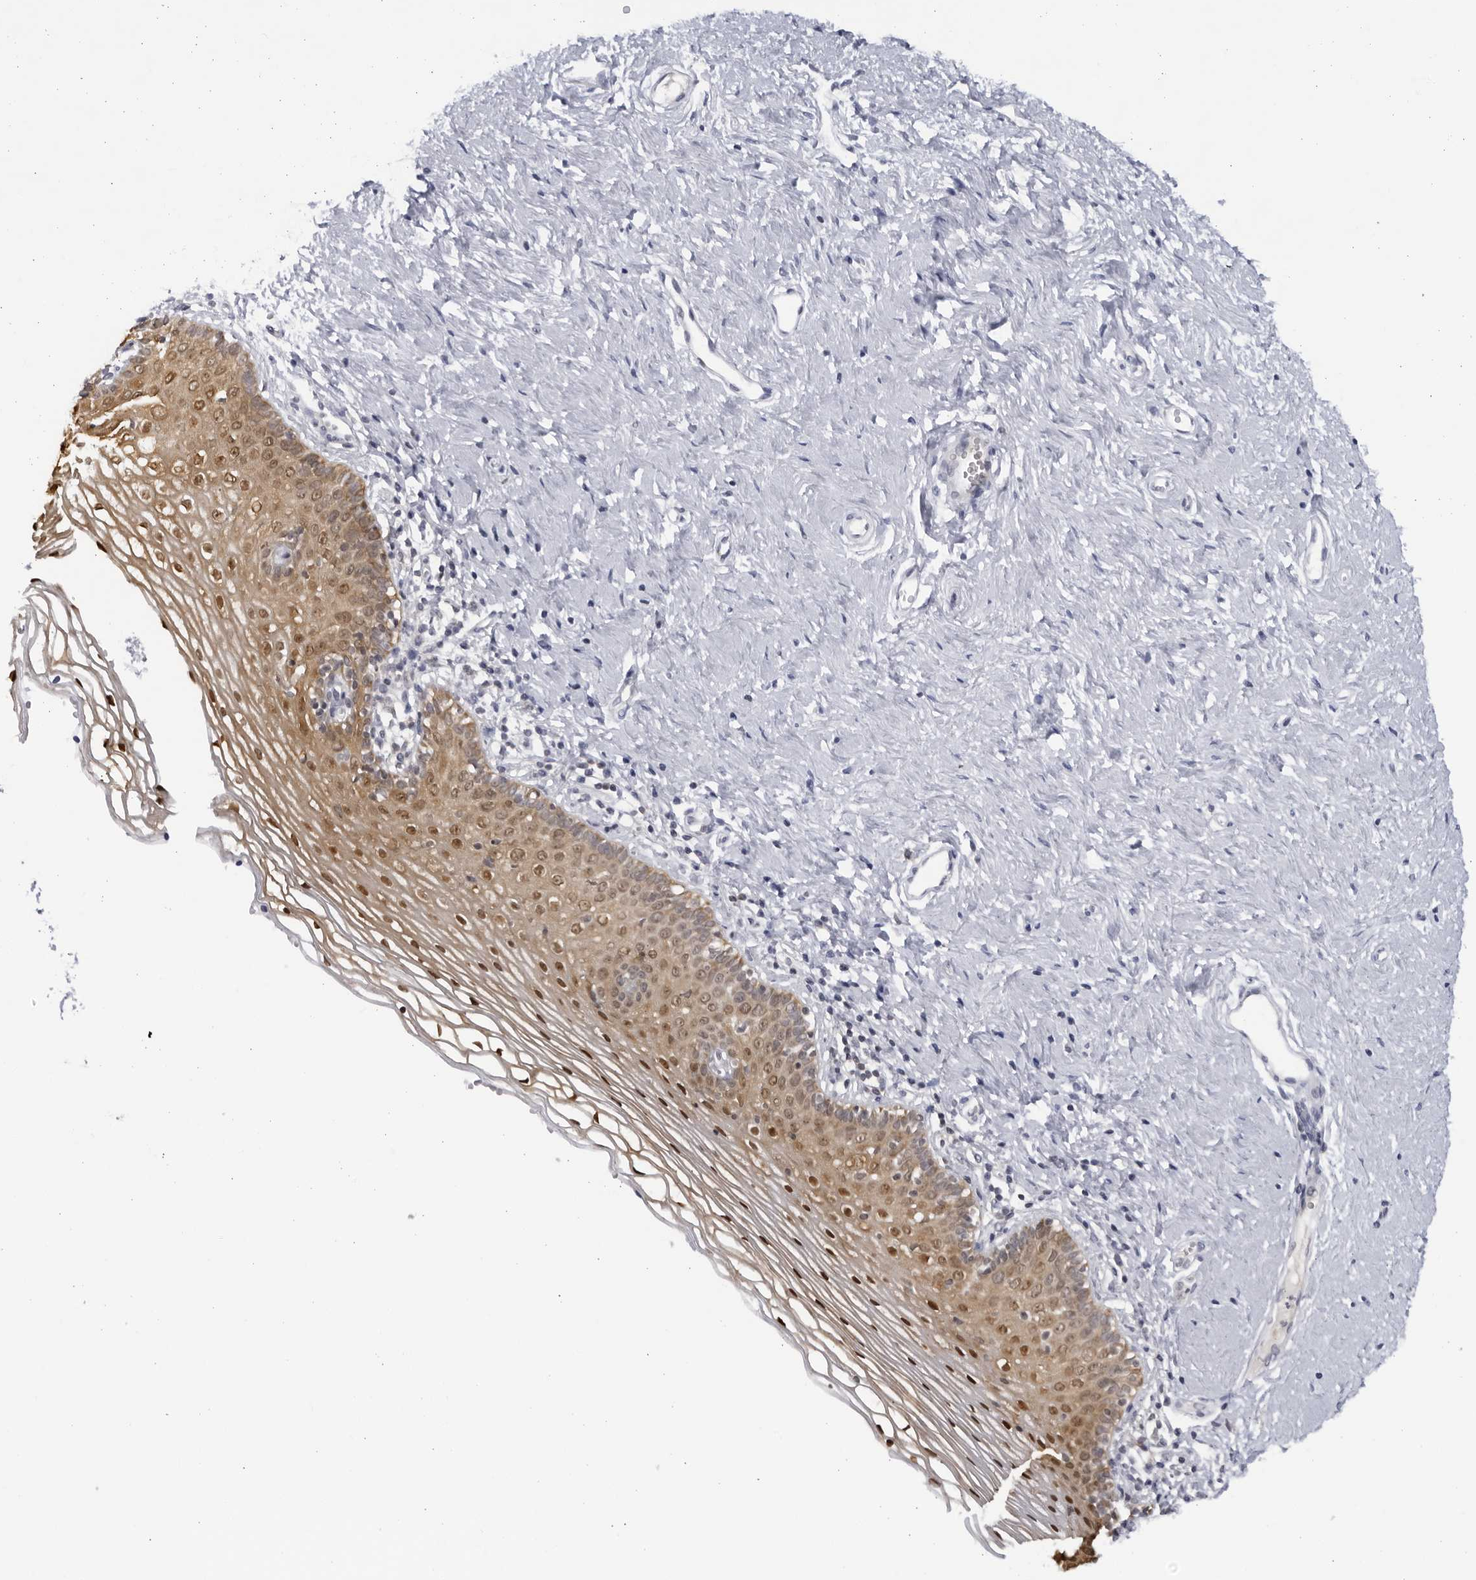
{"staining": {"intensity": "moderate", "quantity": ">75%", "location": "cytoplasmic/membranous,nuclear"}, "tissue": "vagina", "cell_type": "Squamous epithelial cells", "image_type": "normal", "snomed": [{"axis": "morphology", "description": "Normal tissue, NOS"}, {"axis": "topography", "description": "Vagina"}], "caption": "IHC of normal human vagina demonstrates medium levels of moderate cytoplasmic/membranous,nuclear expression in approximately >75% of squamous epithelial cells.", "gene": "SLC25A22", "patient": {"sex": "female", "age": 32}}